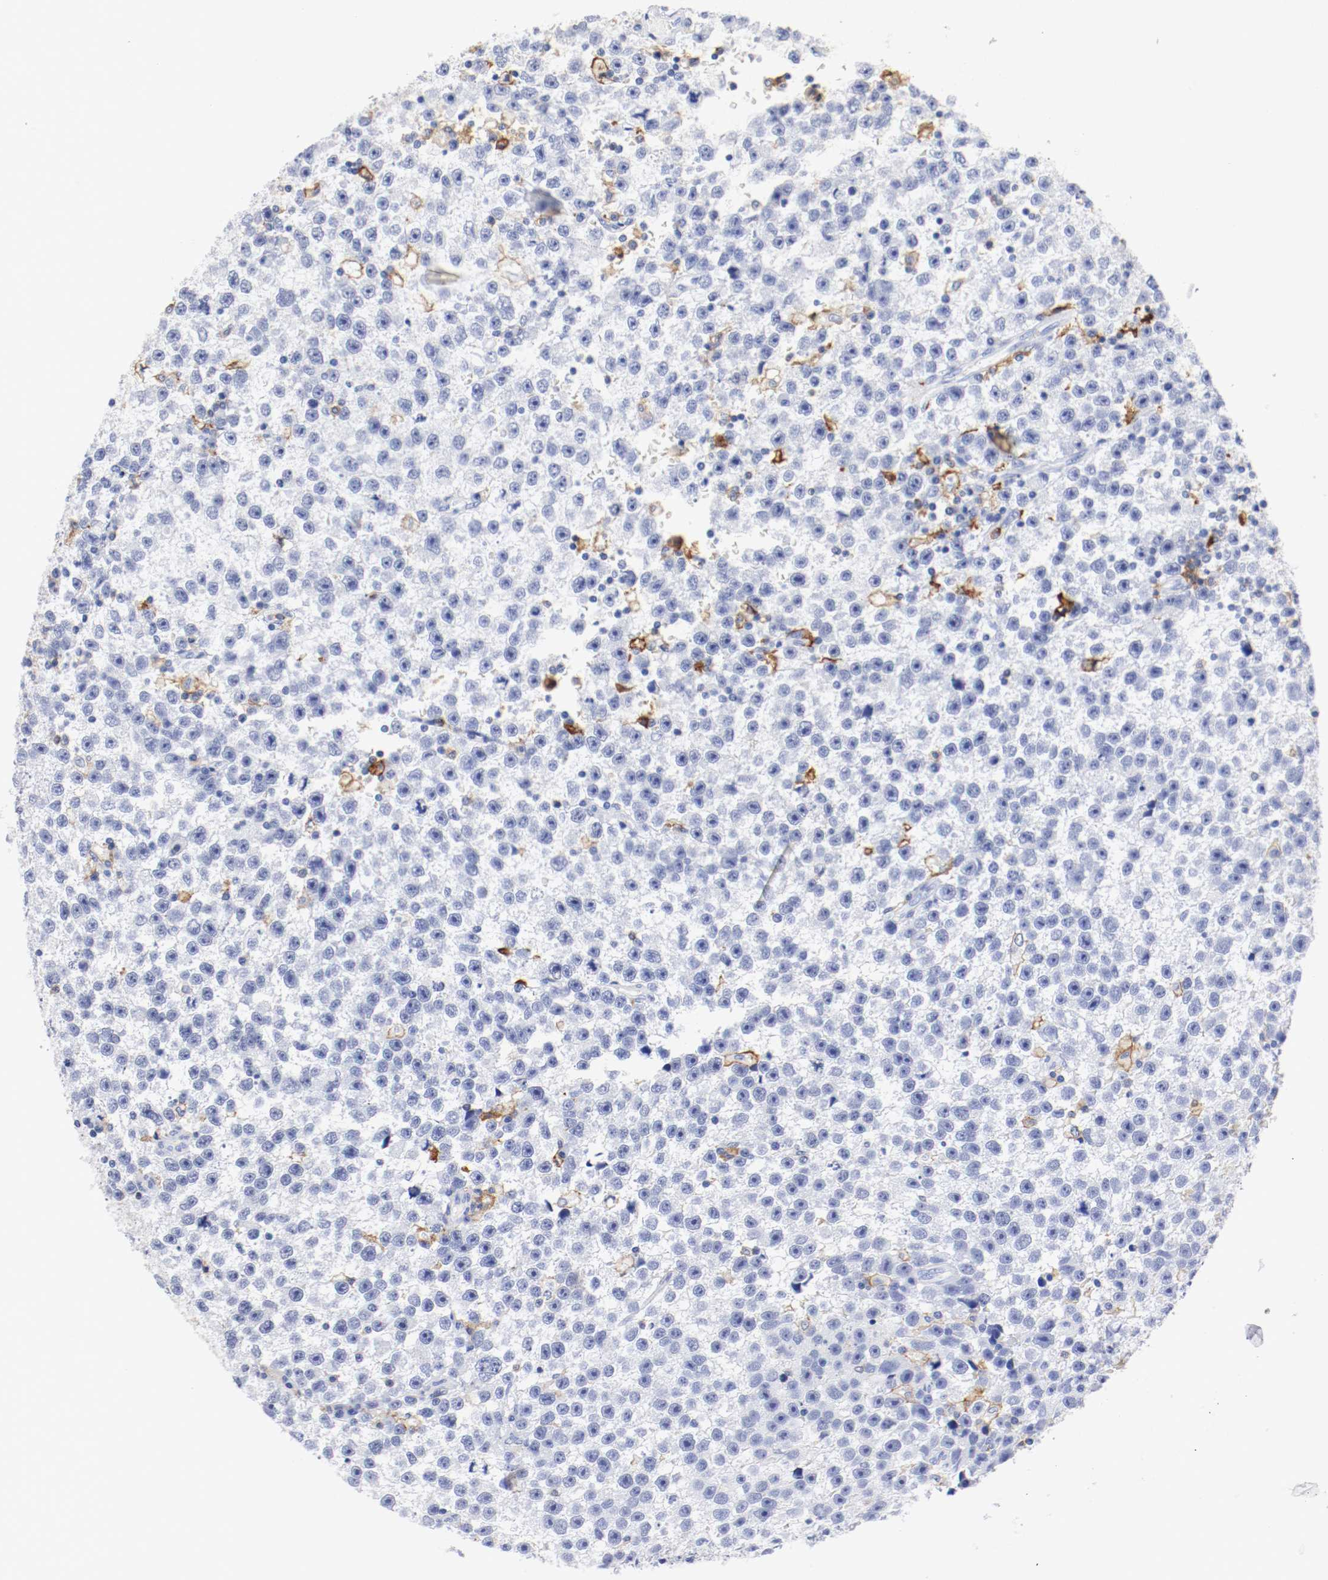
{"staining": {"intensity": "negative", "quantity": "none", "location": "none"}, "tissue": "testis cancer", "cell_type": "Tumor cells", "image_type": "cancer", "snomed": [{"axis": "morphology", "description": "Seminoma, NOS"}, {"axis": "topography", "description": "Testis"}], "caption": "This is an immunohistochemistry histopathology image of testis cancer. There is no expression in tumor cells.", "gene": "ITGAX", "patient": {"sex": "male", "age": 33}}